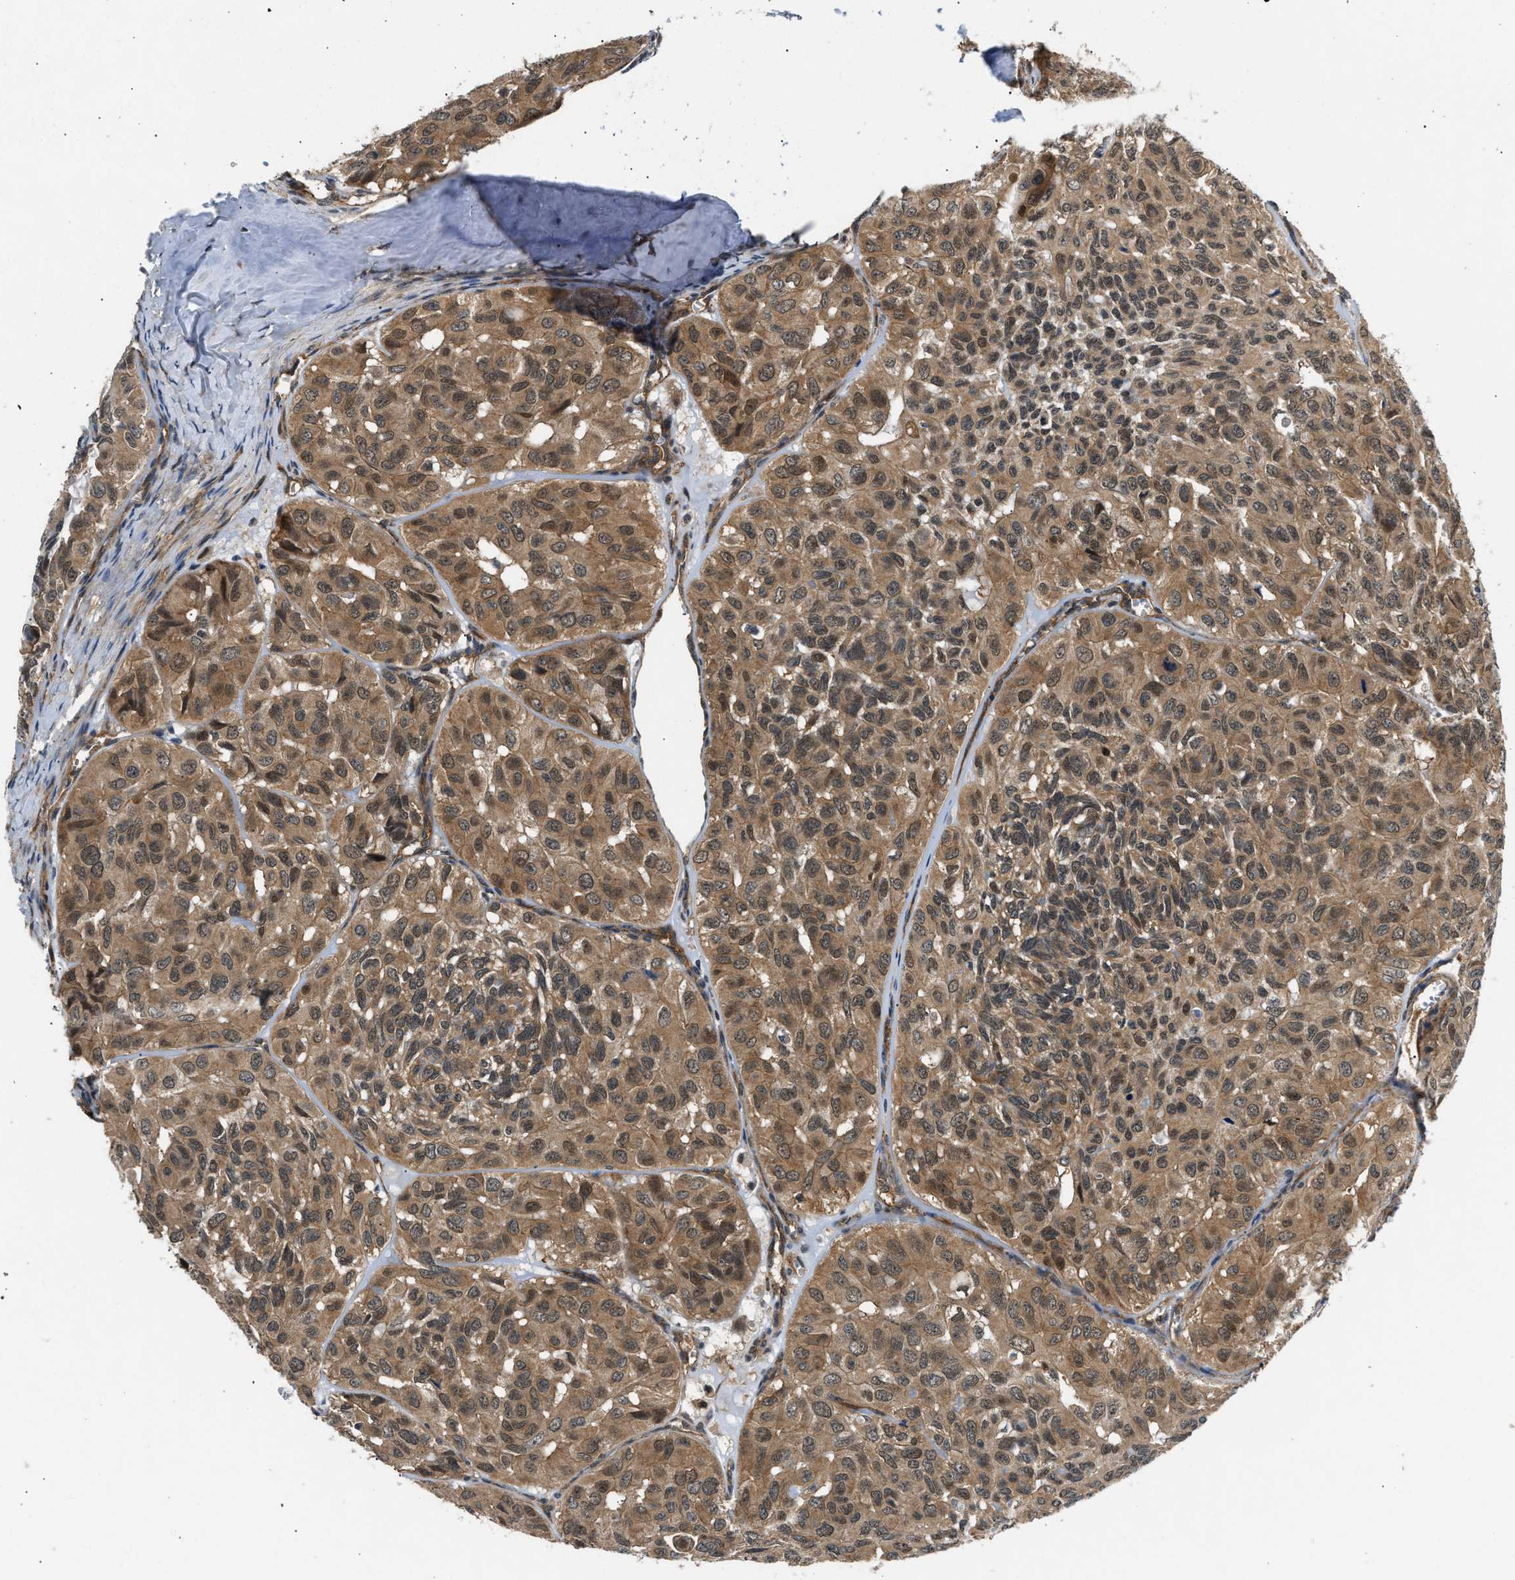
{"staining": {"intensity": "moderate", "quantity": ">75%", "location": "cytoplasmic/membranous"}, "tissue": "head and neck cancer", "cell_type": "Tumor cells", "image_type": "cancer", "snomed": [{"axis": "morphology", "description": "Adenocarcinoma, NOS"}, {"axis": "topography", "description": "Salivary gland, NOS"}, {"axis": "topography", "description": "Head-Neck"}], "caption": "Tumor cells exhibit medium levels of moderate cytoplasmic/membranous staining in about >75% of cells in head and neck cancer (adenocarcinoma). The staining is performed using DAB (3,3'-diaminobenzidine) brown chromogen to label protein expression. The nuclei are counter-stained blue using hematoxylin.", "gene": "COPS2", "patient": {"sex": "female", "age": 76}}